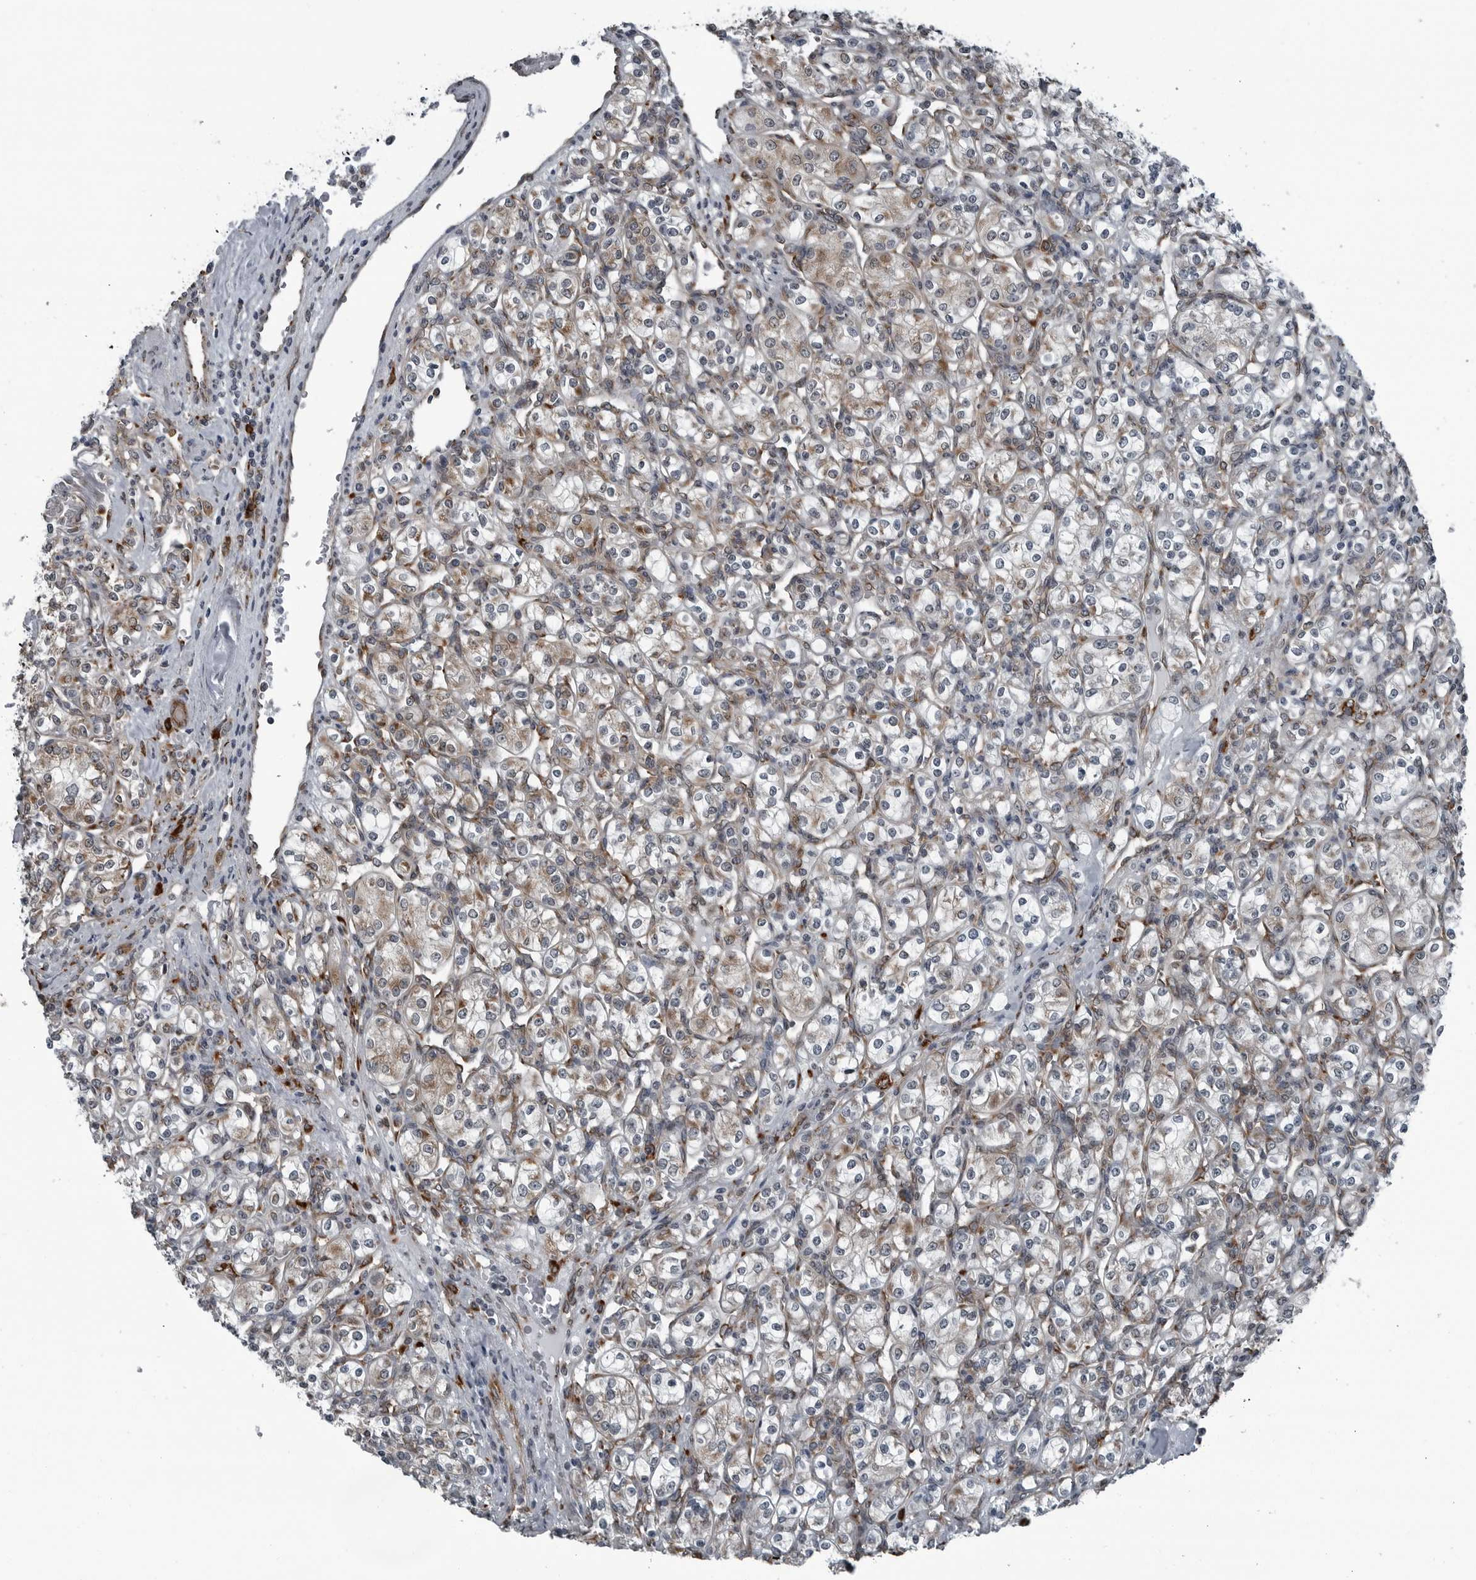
{"staining": {"intensity": "weak", "quantity": "25%-75%", "location": "cytoplasmic/membranous"}, "tissue": "renal cancer", "cell_type": "Tumor cells", "image_type": "cancer", "snomed": [{"axis": "morphology", "description": "Adenocarcinoma, NOS"}, {"axis": "topography", "description": "Kidney"}], "caption": "A brown stain highlights weak cytoplasmic/membranous expression of a protein in renal adenocarcinoma tumor cells.", "gene": "CEP85", "patient": {"sex": "male", "age": 77}}